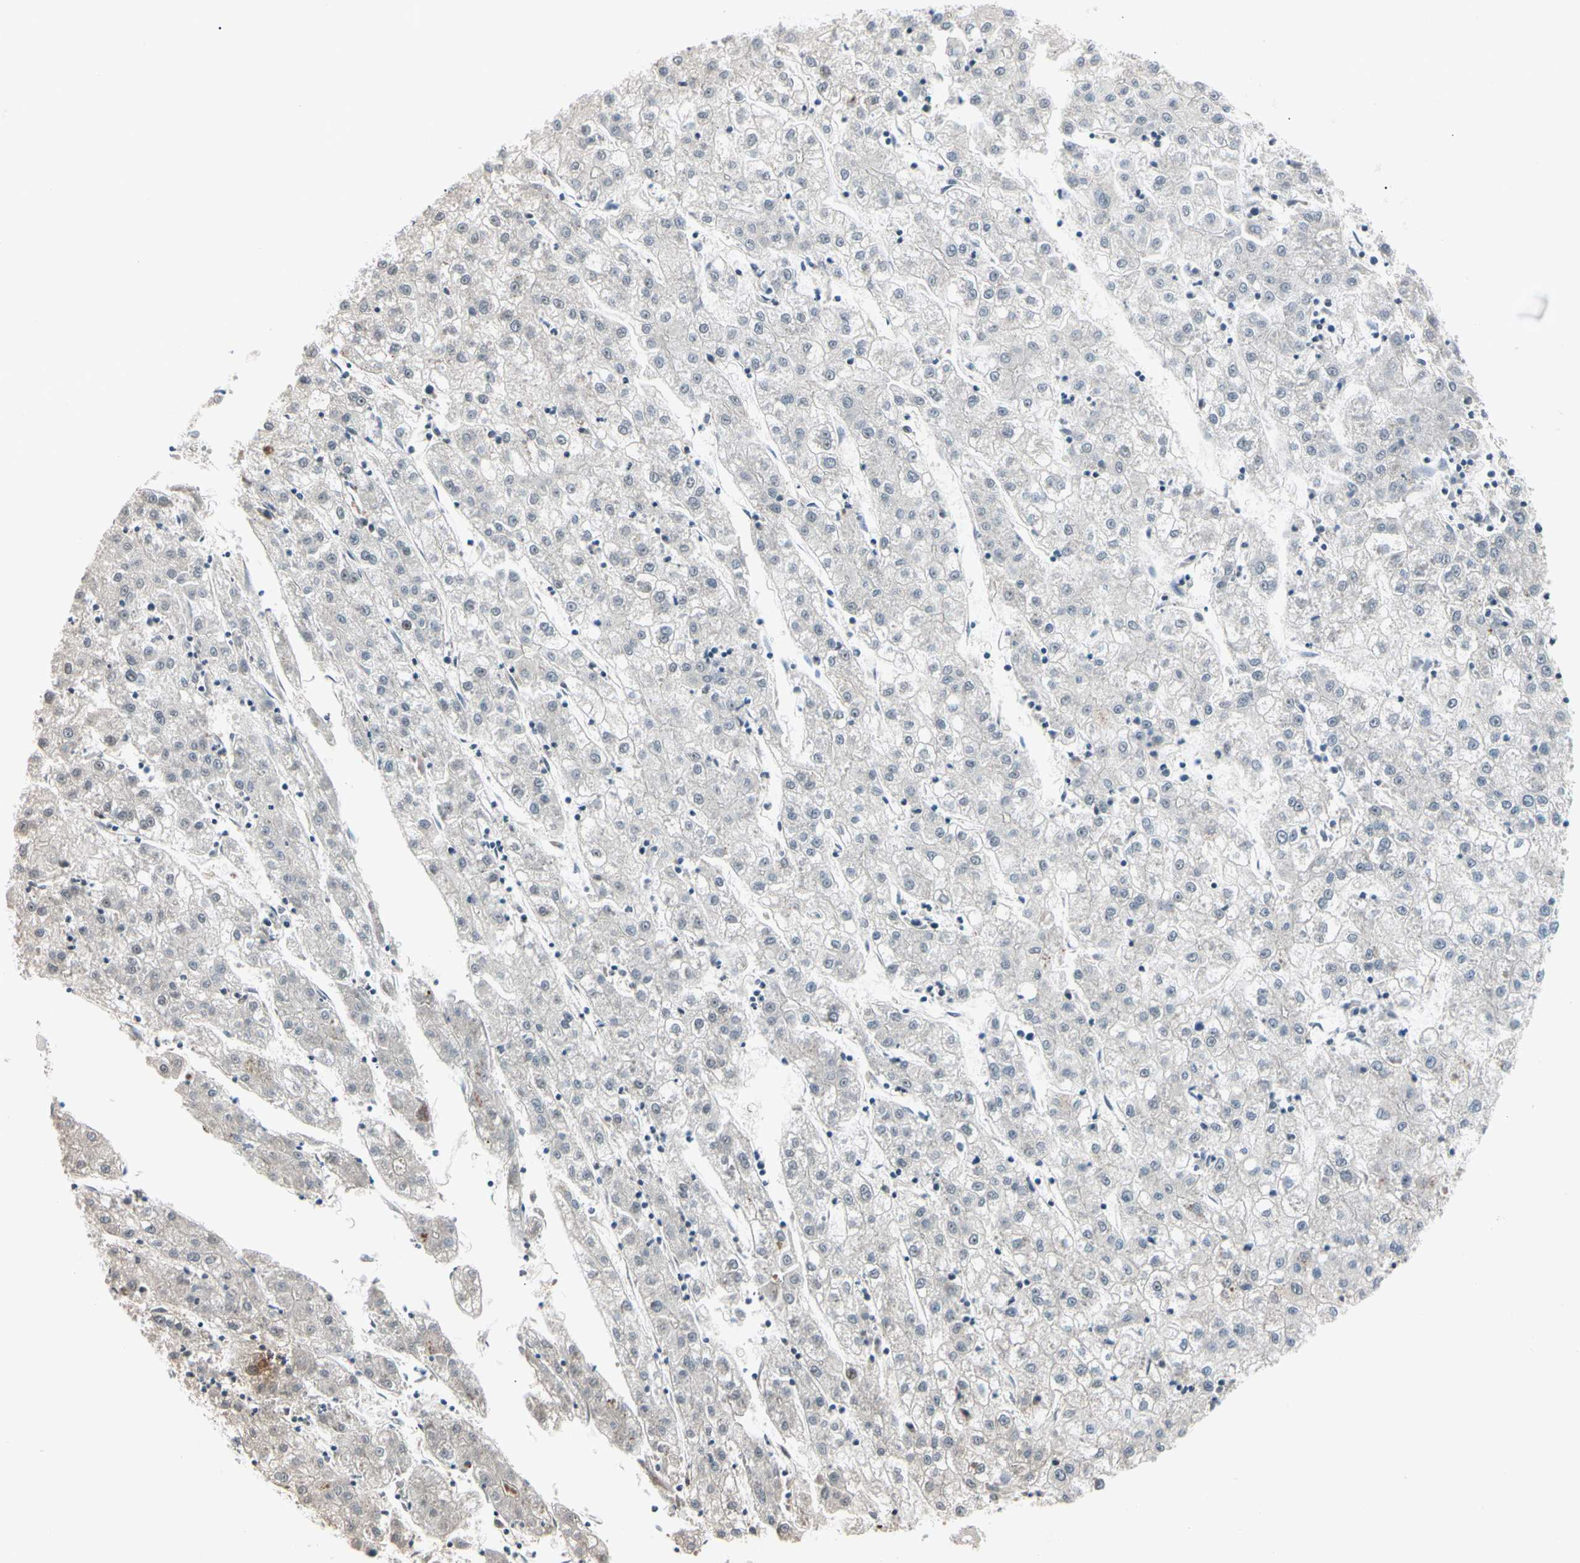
{"staining": {"intensity": "negative", "quantity": "none", "location": "none"}, "tissue": "liver cancer", "cell_type": "Tumor cells", "image_type": "cancer", "snomed": [{"axis": "morphology", "description": "Carcinoma, Hepatocellular, NOS"}, {"axis": "topography", "description": "Liver"}], "caption": "This is an immunohistochemistry photomicrograph of human liver cancer (hepatocellular carcinoma). There is no positivity in tumor cells.", "gene": "FOXO3", "patient": {"sex": "male", "age": 72}}